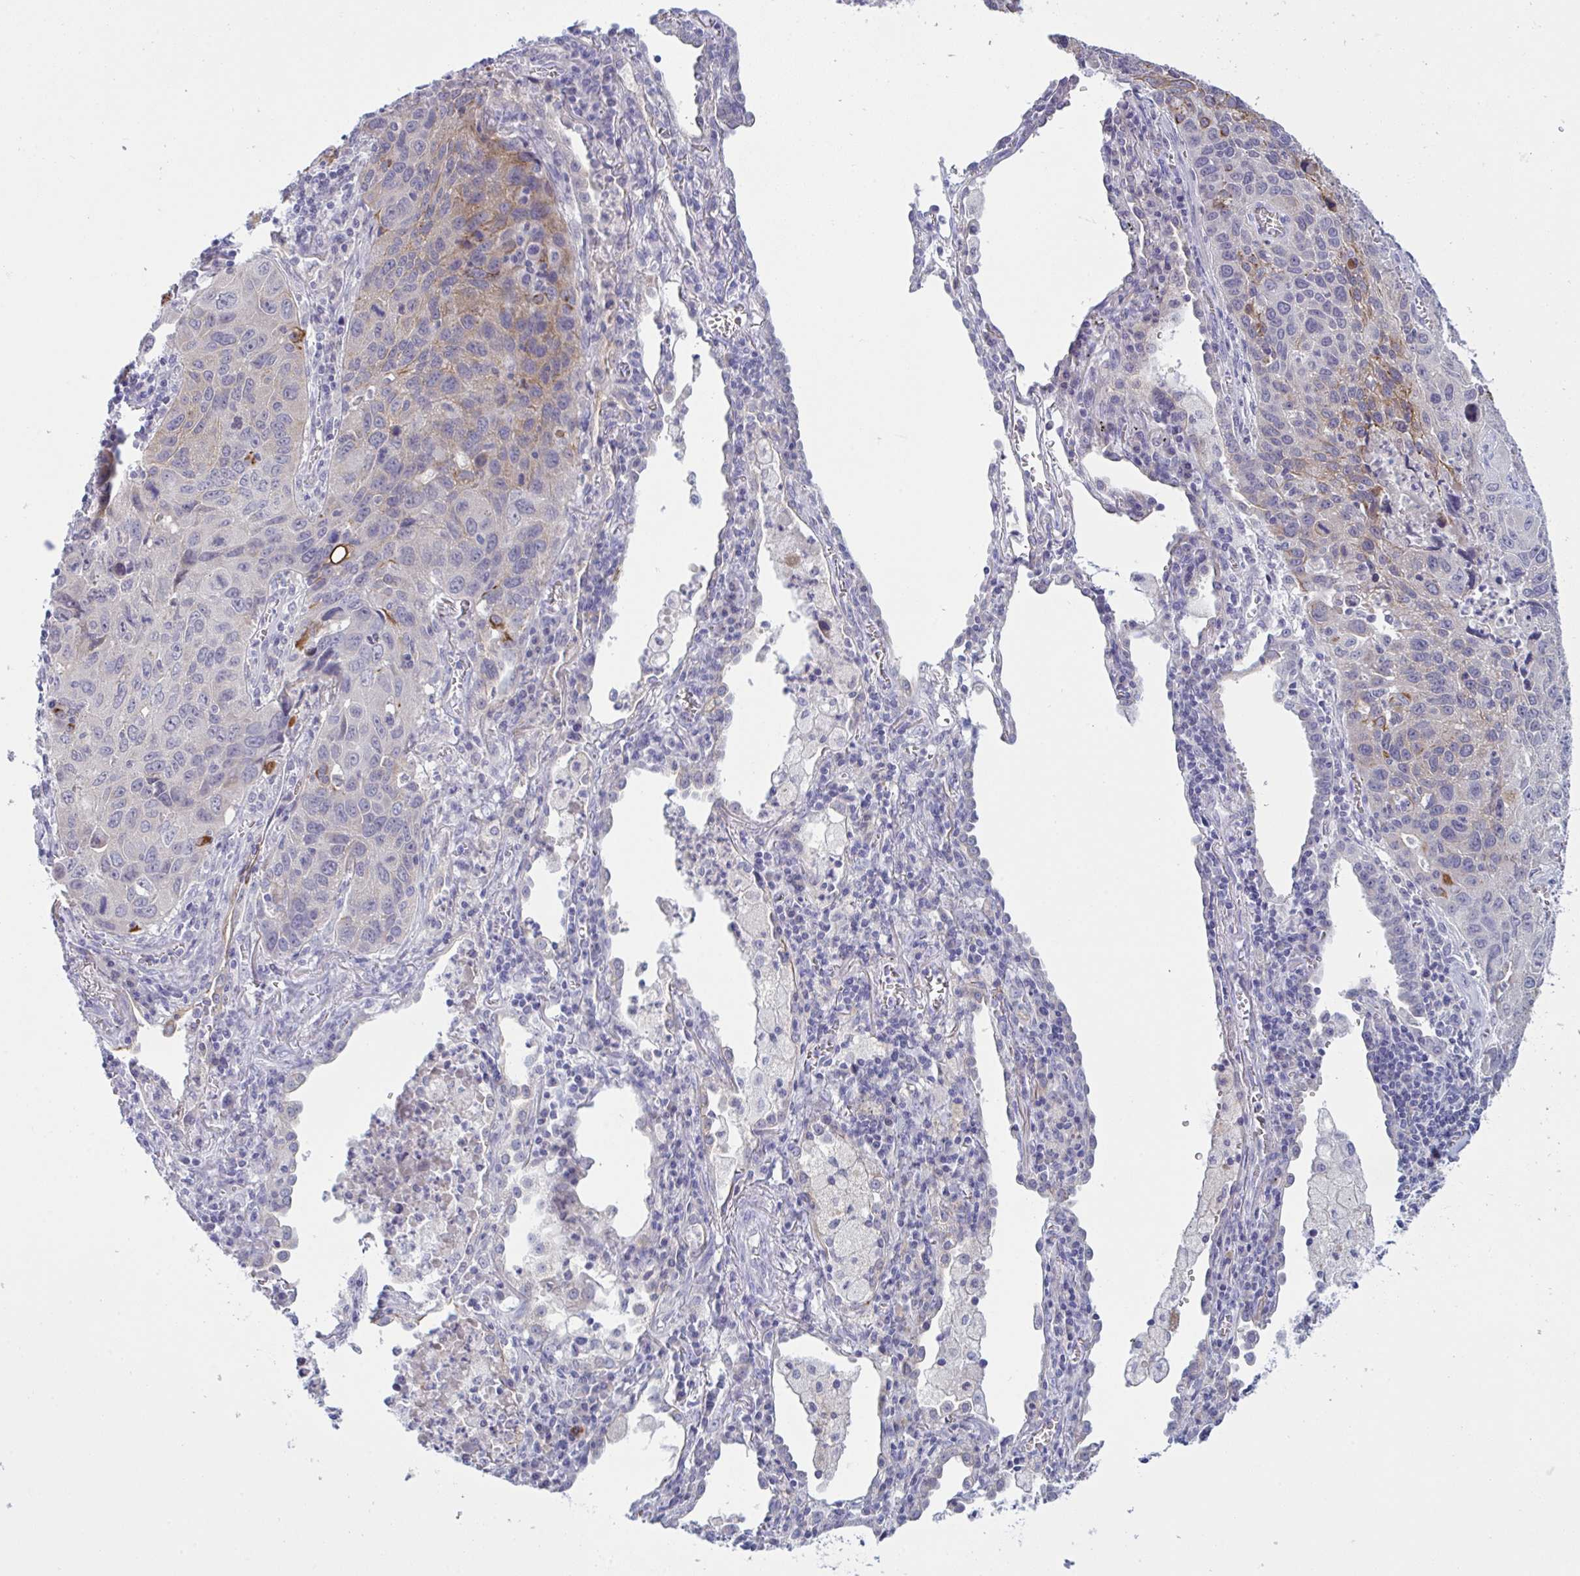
{"staining": {"intensity": "weak", "quantity": "<25%", "location": "cytoplasmic/membranous"}, "tissue": "lung cancer", "cell_type": "Tumor cells", "image_type": "cancer", "snomed": [{"axis": "morphology", "description": "Squamous cell carcinoma, NOS"}, {"axis": "topography", "description": "Lung"}], "caption": "Protein analysis of squamous cell carcinoma (lung) demonstrates no significant staining in tumor cells. (DAB (3,3'-diaminobenzidine) IHC, high magnification).", "gene": "TENT5D", "patient": {"sex": "female", "age": 61}}